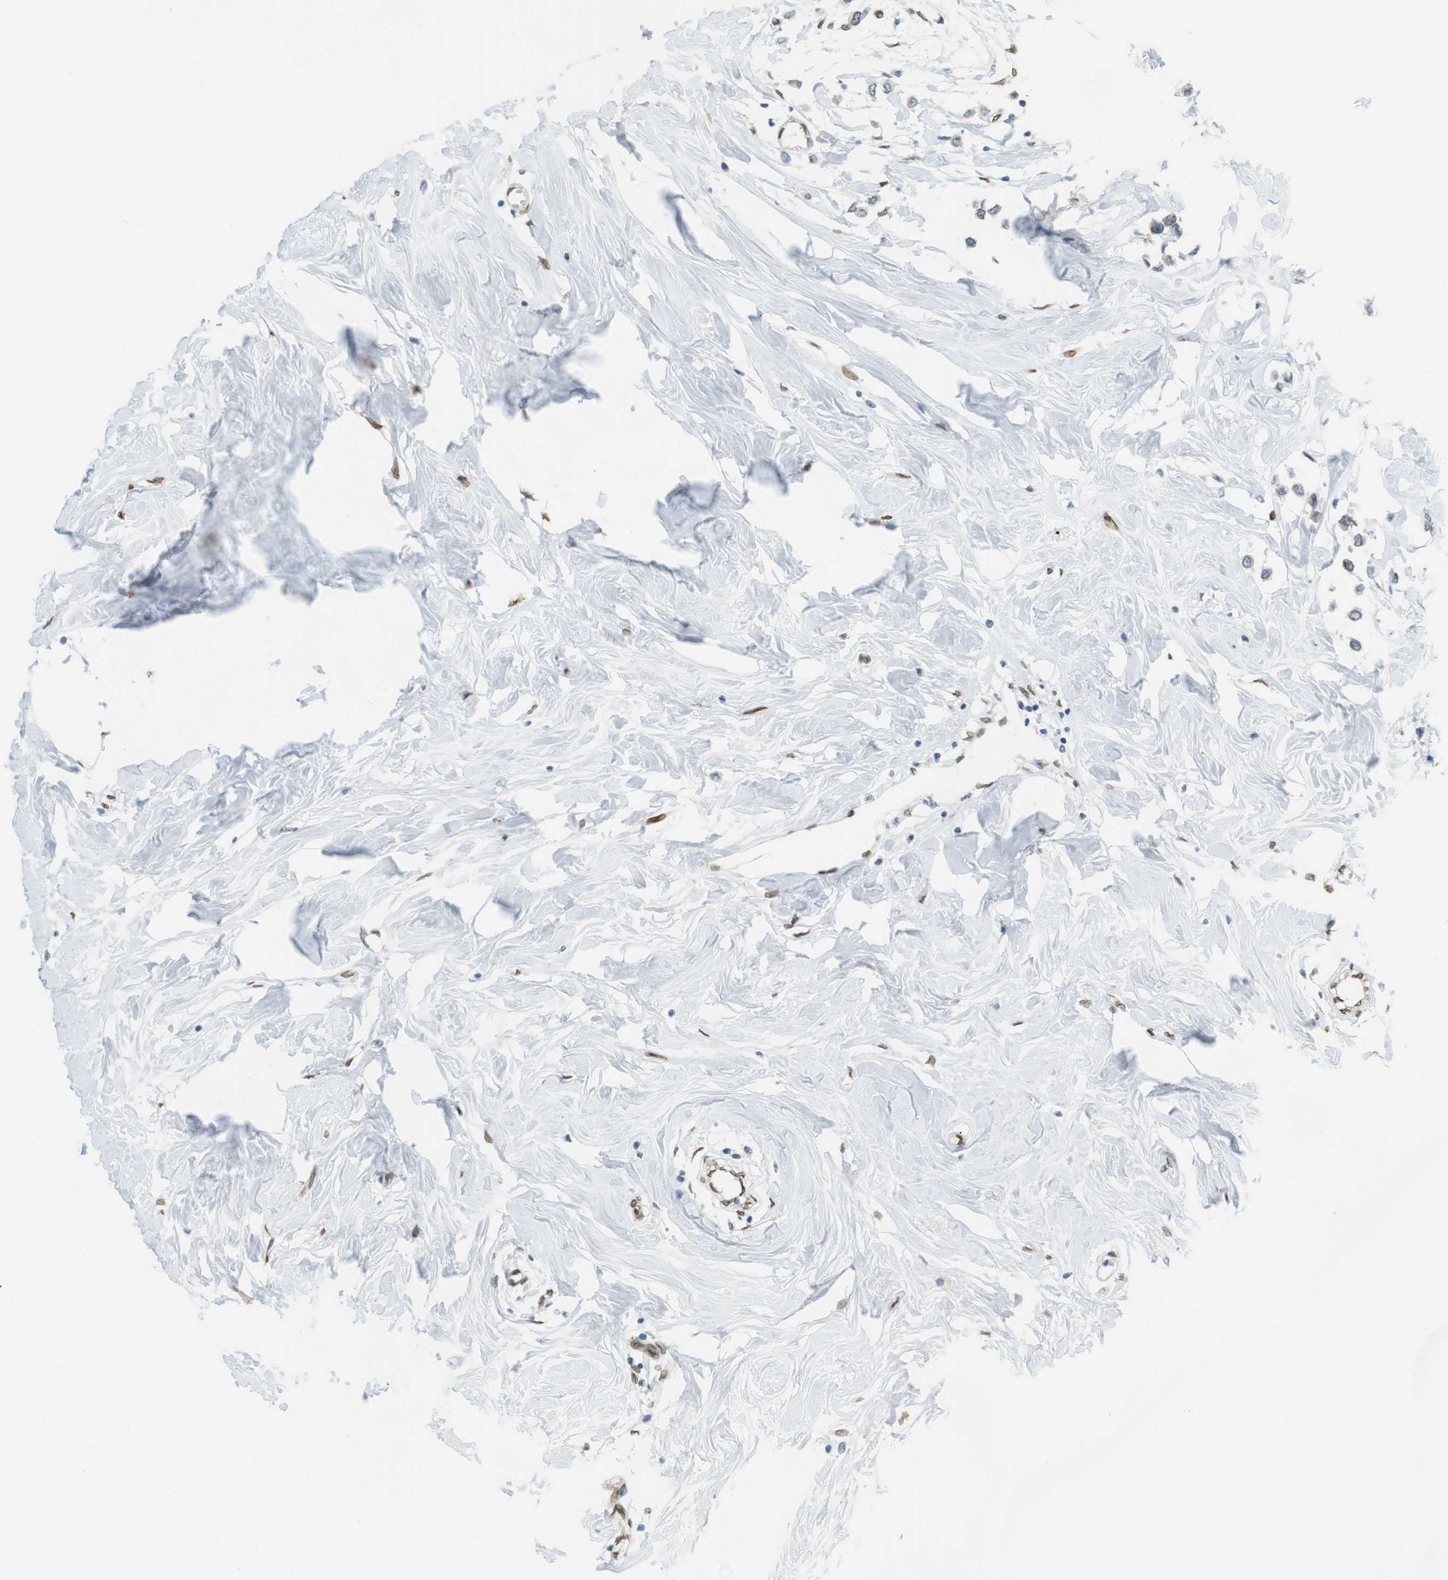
{"staining": {"intensity": "negative", "quantity": "none", "location": "none"}, "tissue": "breast cancer", "cell_type": "Tumor cells", "image_type": "cancer", "snomed": [{"axis": "morphology", "description": "Lobular carcinoma"}, {"axis": "topography", "description": "Breast"}], "caption": "The histopathology image displays no significant staining in tumor cells of breast cancer.", "gene": "ARL6IP6", "patient": {"sex": "female", "age": 51}}